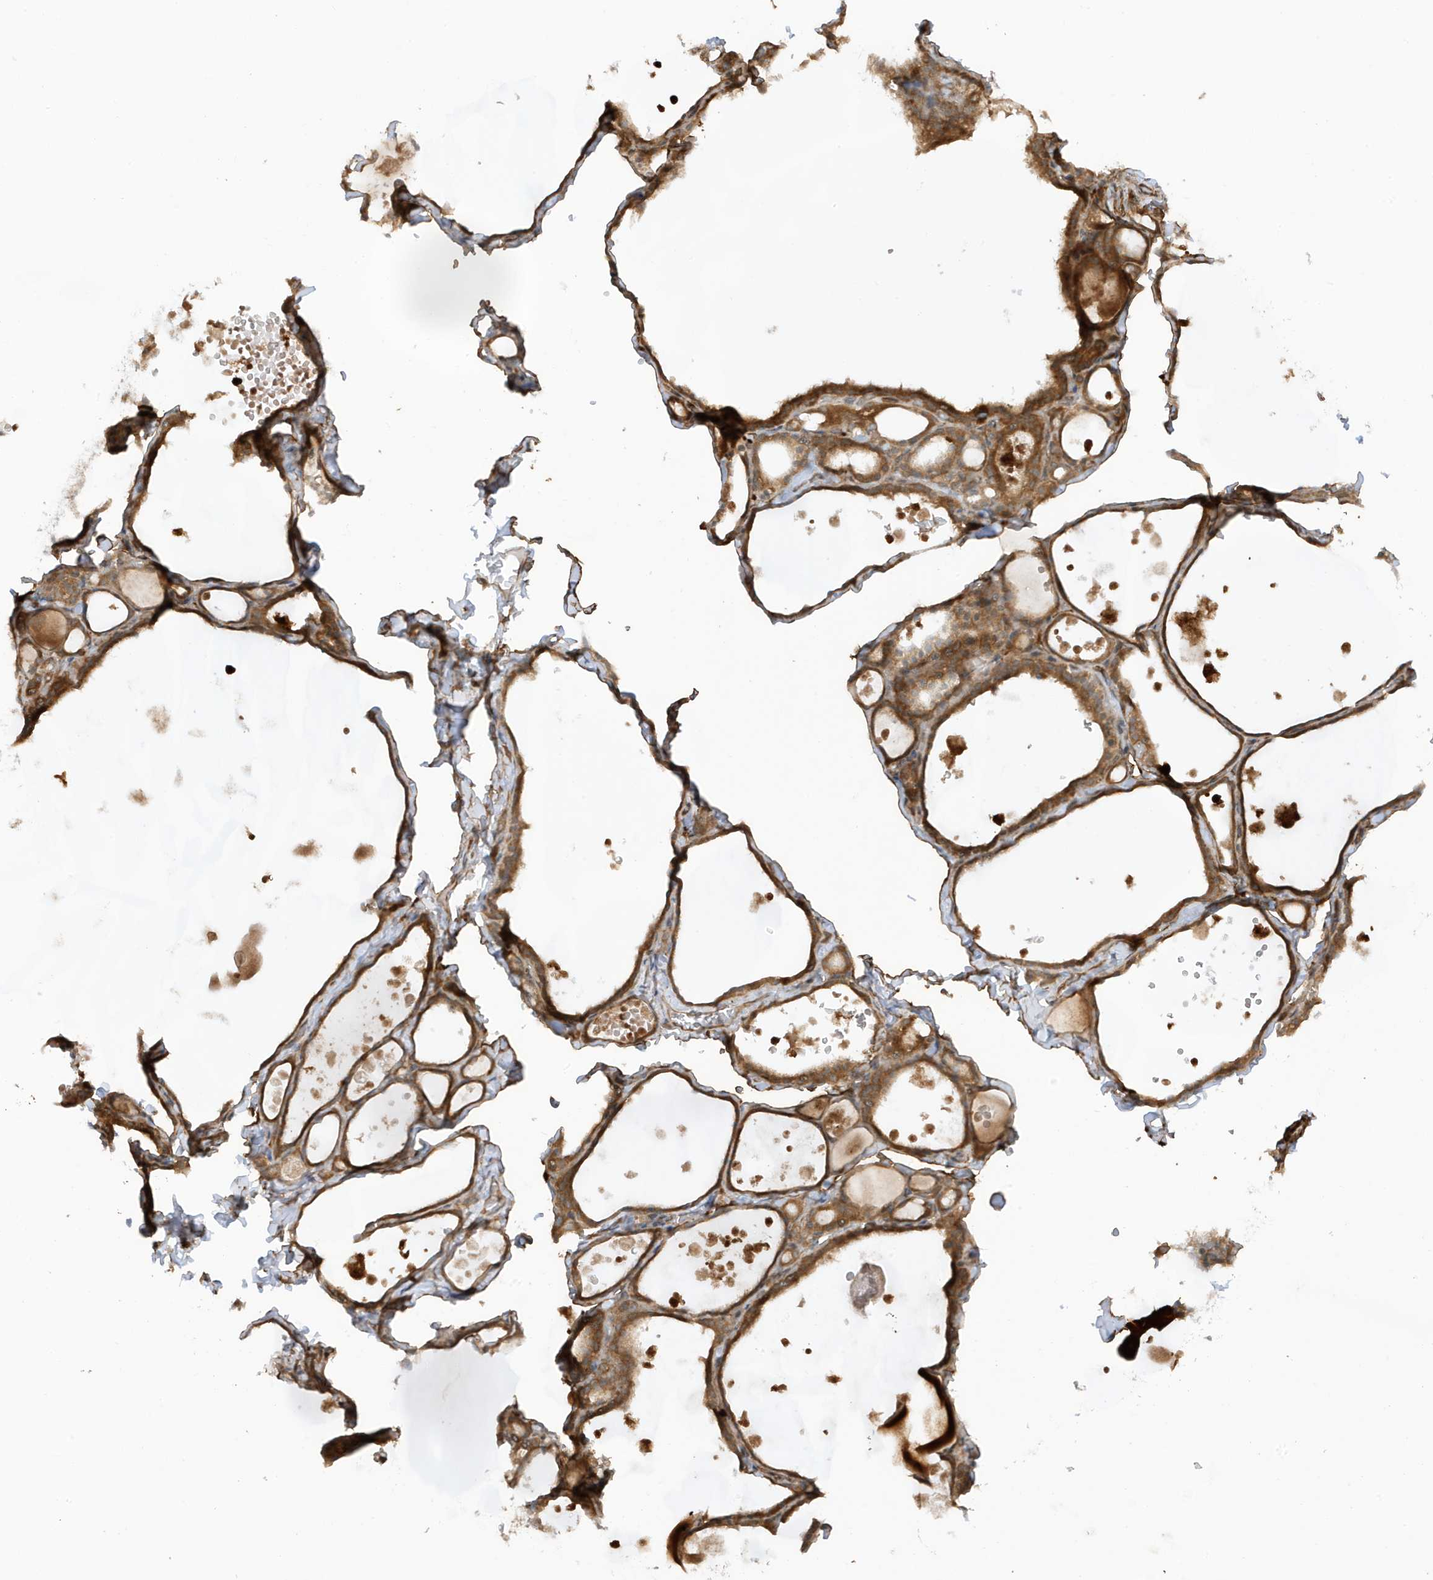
{"staining": {"intensity": "moderate", "quantity": ">75%", "location": "cytoplasmic/membranous"}, "tissue": "thyroid gland", "cell_type": "Glandular cells", "image_type": "normal", "snomed": [{"axis": "morphology", "description": "Normal tissue, NOS"}, {"axis": "topography", "description": "Thyroid gland"}], "caption": "DAB (3,3'-diaminobenzidine) immunohistochemical staining of normal human thyroid gland reveals moderate cytoplasmic/membranous protein positivity in approximately >75% of glandular cells. (Stains: DAB (3,3'-diaminobenzidine) in brown, nuclei in blue, Microscopy: brightfield microscopy at high magnification).", "gene": "CDC42EP3", "patient": {"sex": "male", "age": 56}}